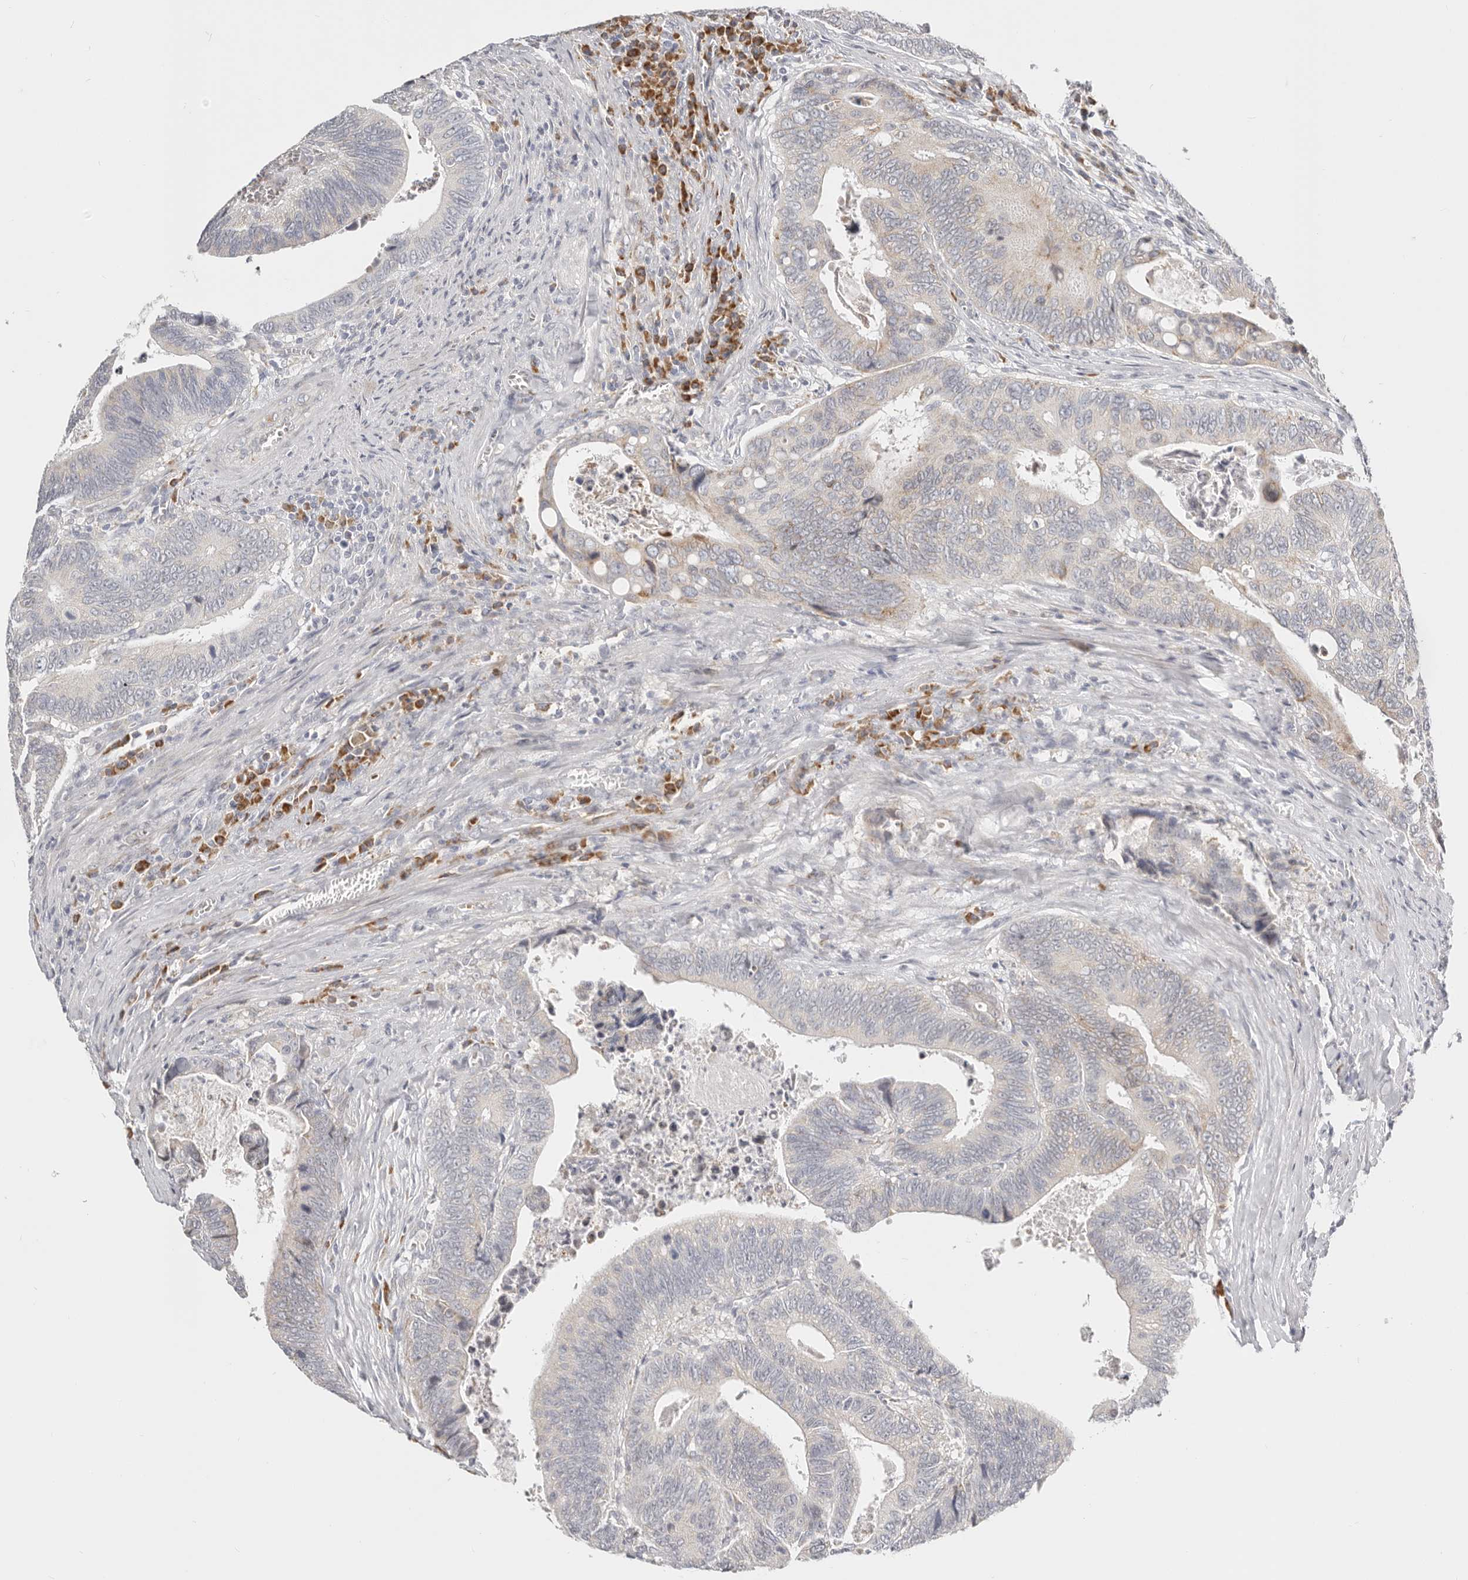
{"staining": {"intensity": "moderate", "quantity": "<25%", "location": "cytoplasmic/membranous"}, "tissue": "colorectal cancer", "cell_type": "Tumor cells", "image_type": "cancer", "snomed": [{"axis": "morphology", "description": "Inflammation, NOS"}, {"axis": "morphology", "description": "Adenocarcinoma, NOS"}, {"axis": "topography", "description": "Colon"}], "caption": "DAB immunohistochemical staining of colorectal cancer exhibits moderate cytoplasmic/membranous protein expression in about <25% of tumor cells. The staining was performed using DAB, with brown indicating positive protein expression. Nuclei are stained blue with hematoxylin.", "gene": "IL32", "patient": {"sex": "male", "age": 72}}